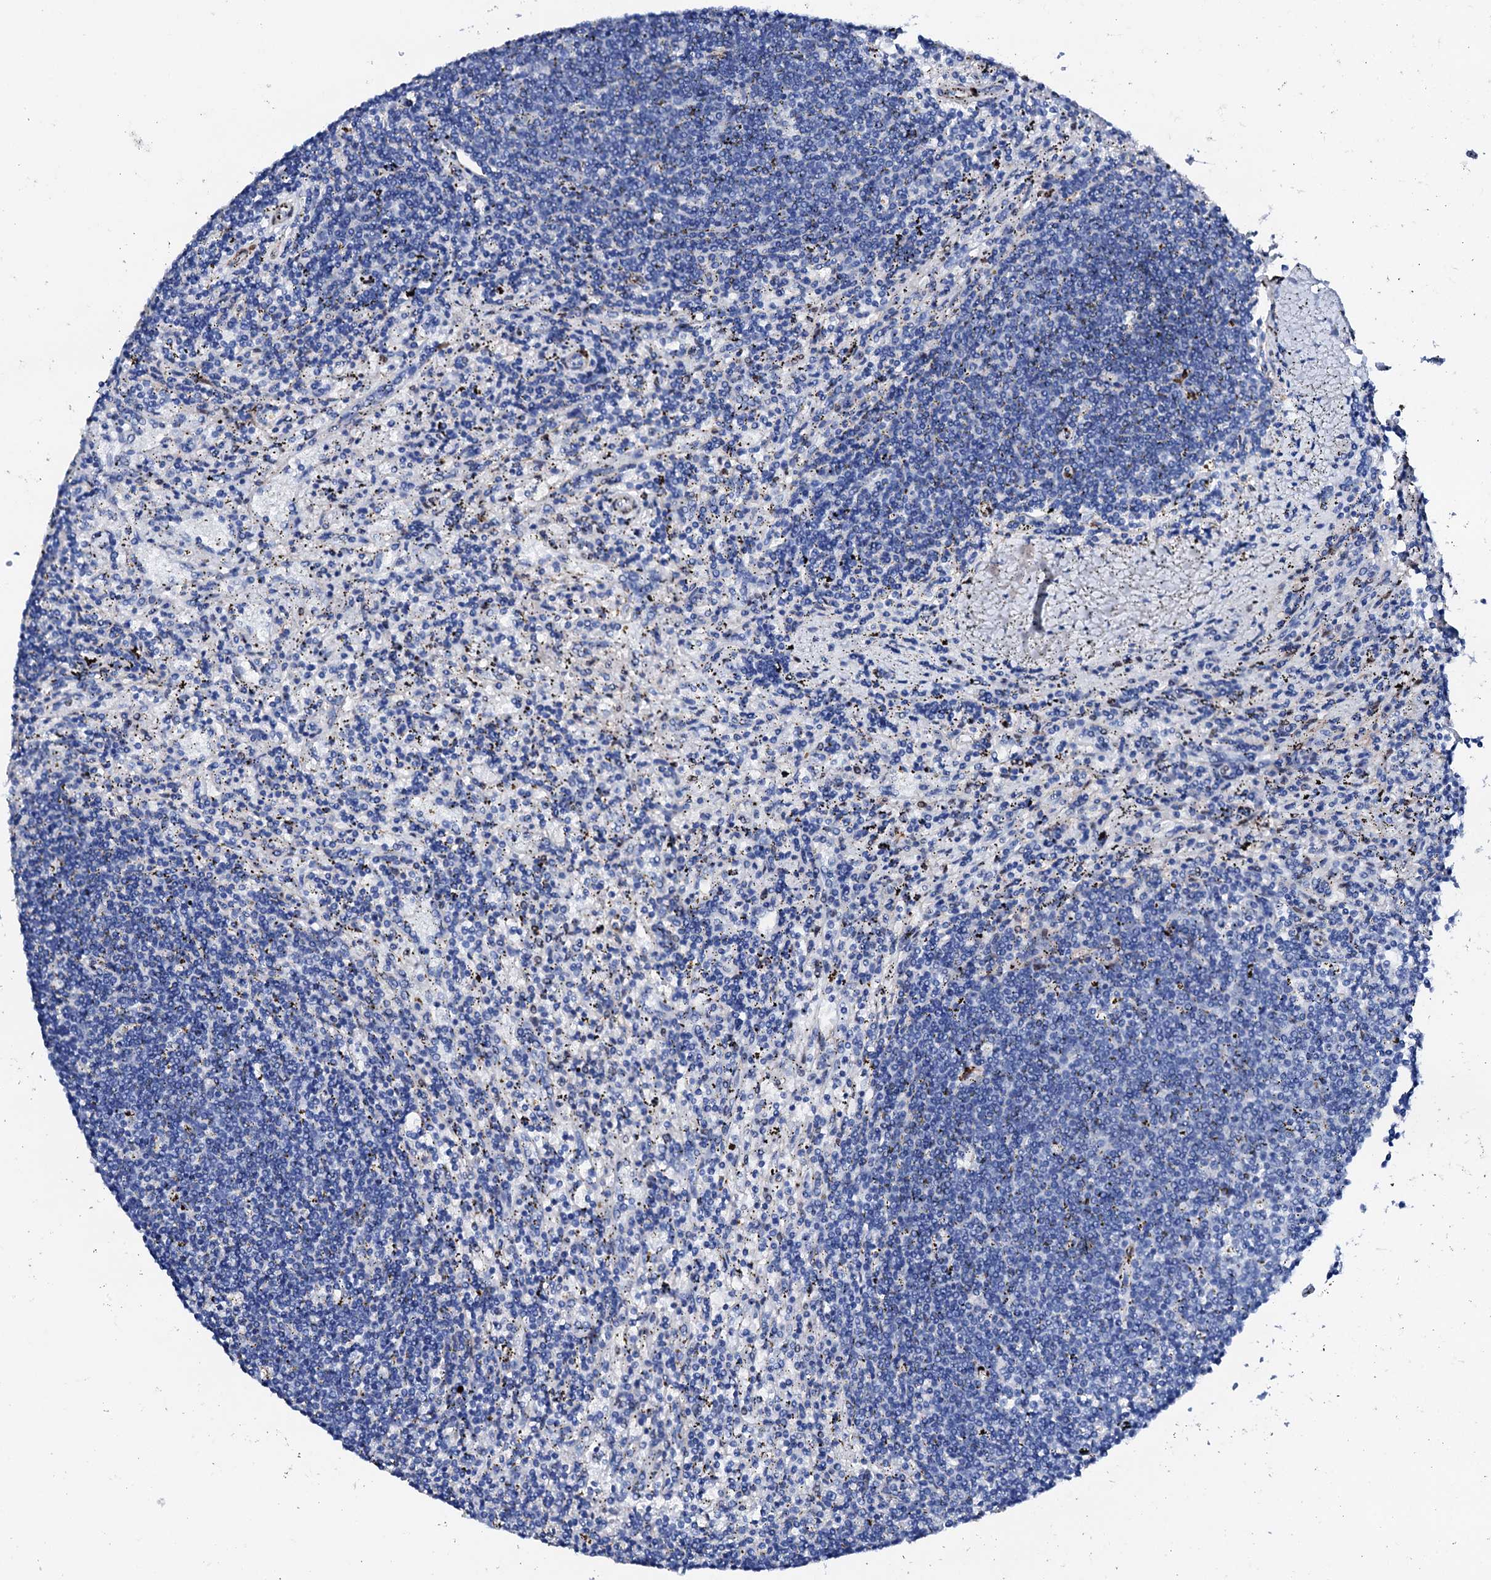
{"staining": {"intensity": "negative", "quantity": "none", "location": "none"}, "tissue": "lymphoma", "cell_type": "Tumor cells", "image_type": "cancer", "snomed": [{"axis": "morphology", "description": "Malignant lymphoma, non-Hodgkin's type, Low grade"}, {"axis": "topography", "description": "Spleen"}], "caption": "Immunohistochemistry (IHC) of human malignant lymphoma, non-Hodgkin's type (low-grade) exhibits no expression in tumor cells.", "gene": "NRIP2", "patient": {"sex": "male", "age": 76}}